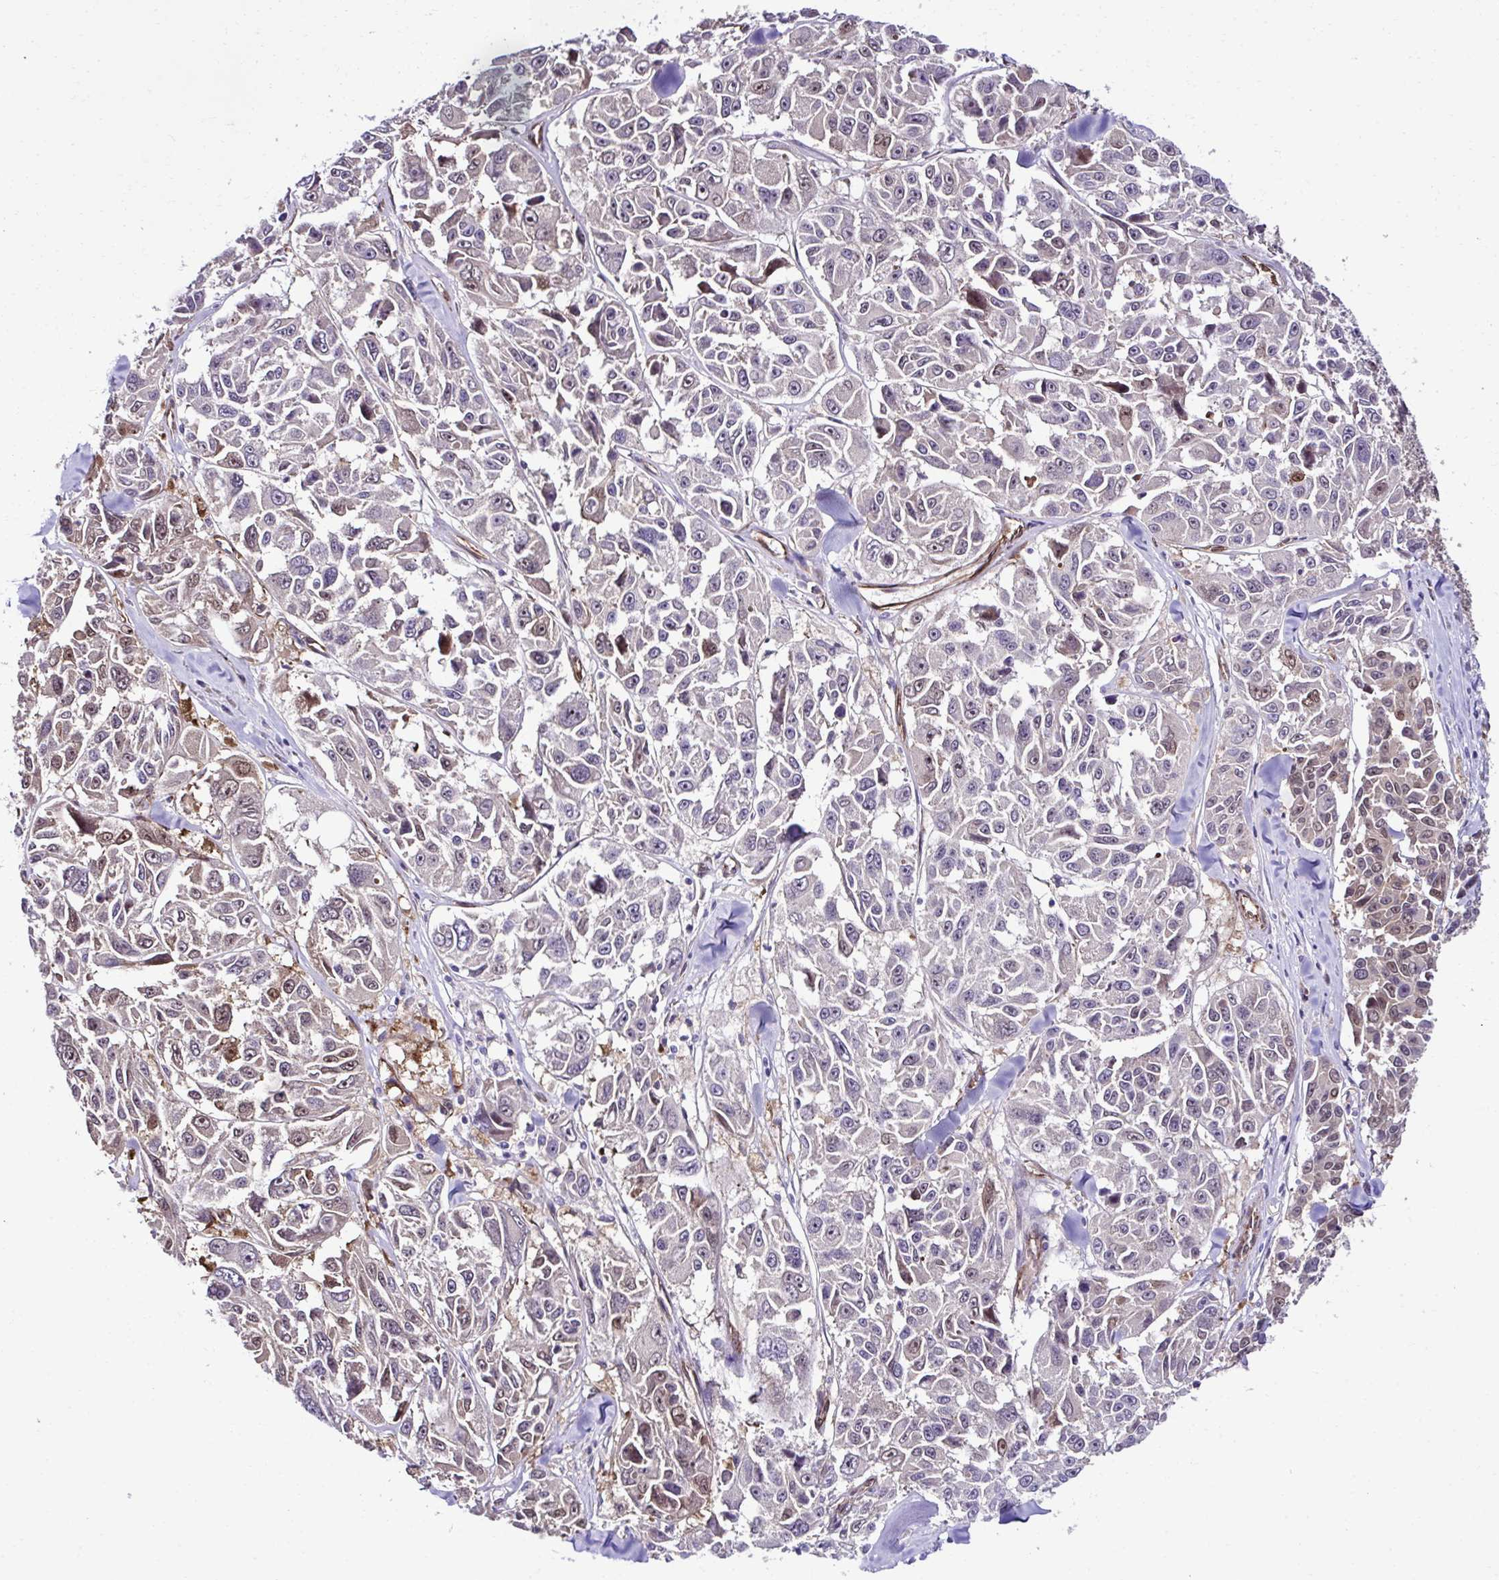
{"staining": {"intensity": "weak", "quantity": "<25%", "location": "cytoplasmic/membranous,nuclear"}, "tissue": "melanoma", "cell_type": "Tumor cells", "image_type": "cancer", "snomed": [{"axis": "morphology", "description": "Malignant melanoma, NOS"}, {"axis": "topography", "description": "Skin"}], "caption": "The image displays no significant staining in tumor cells of malignant melanoma.", "gene": "TRIM52", "patient": {"sex": "female", "age": 66}}